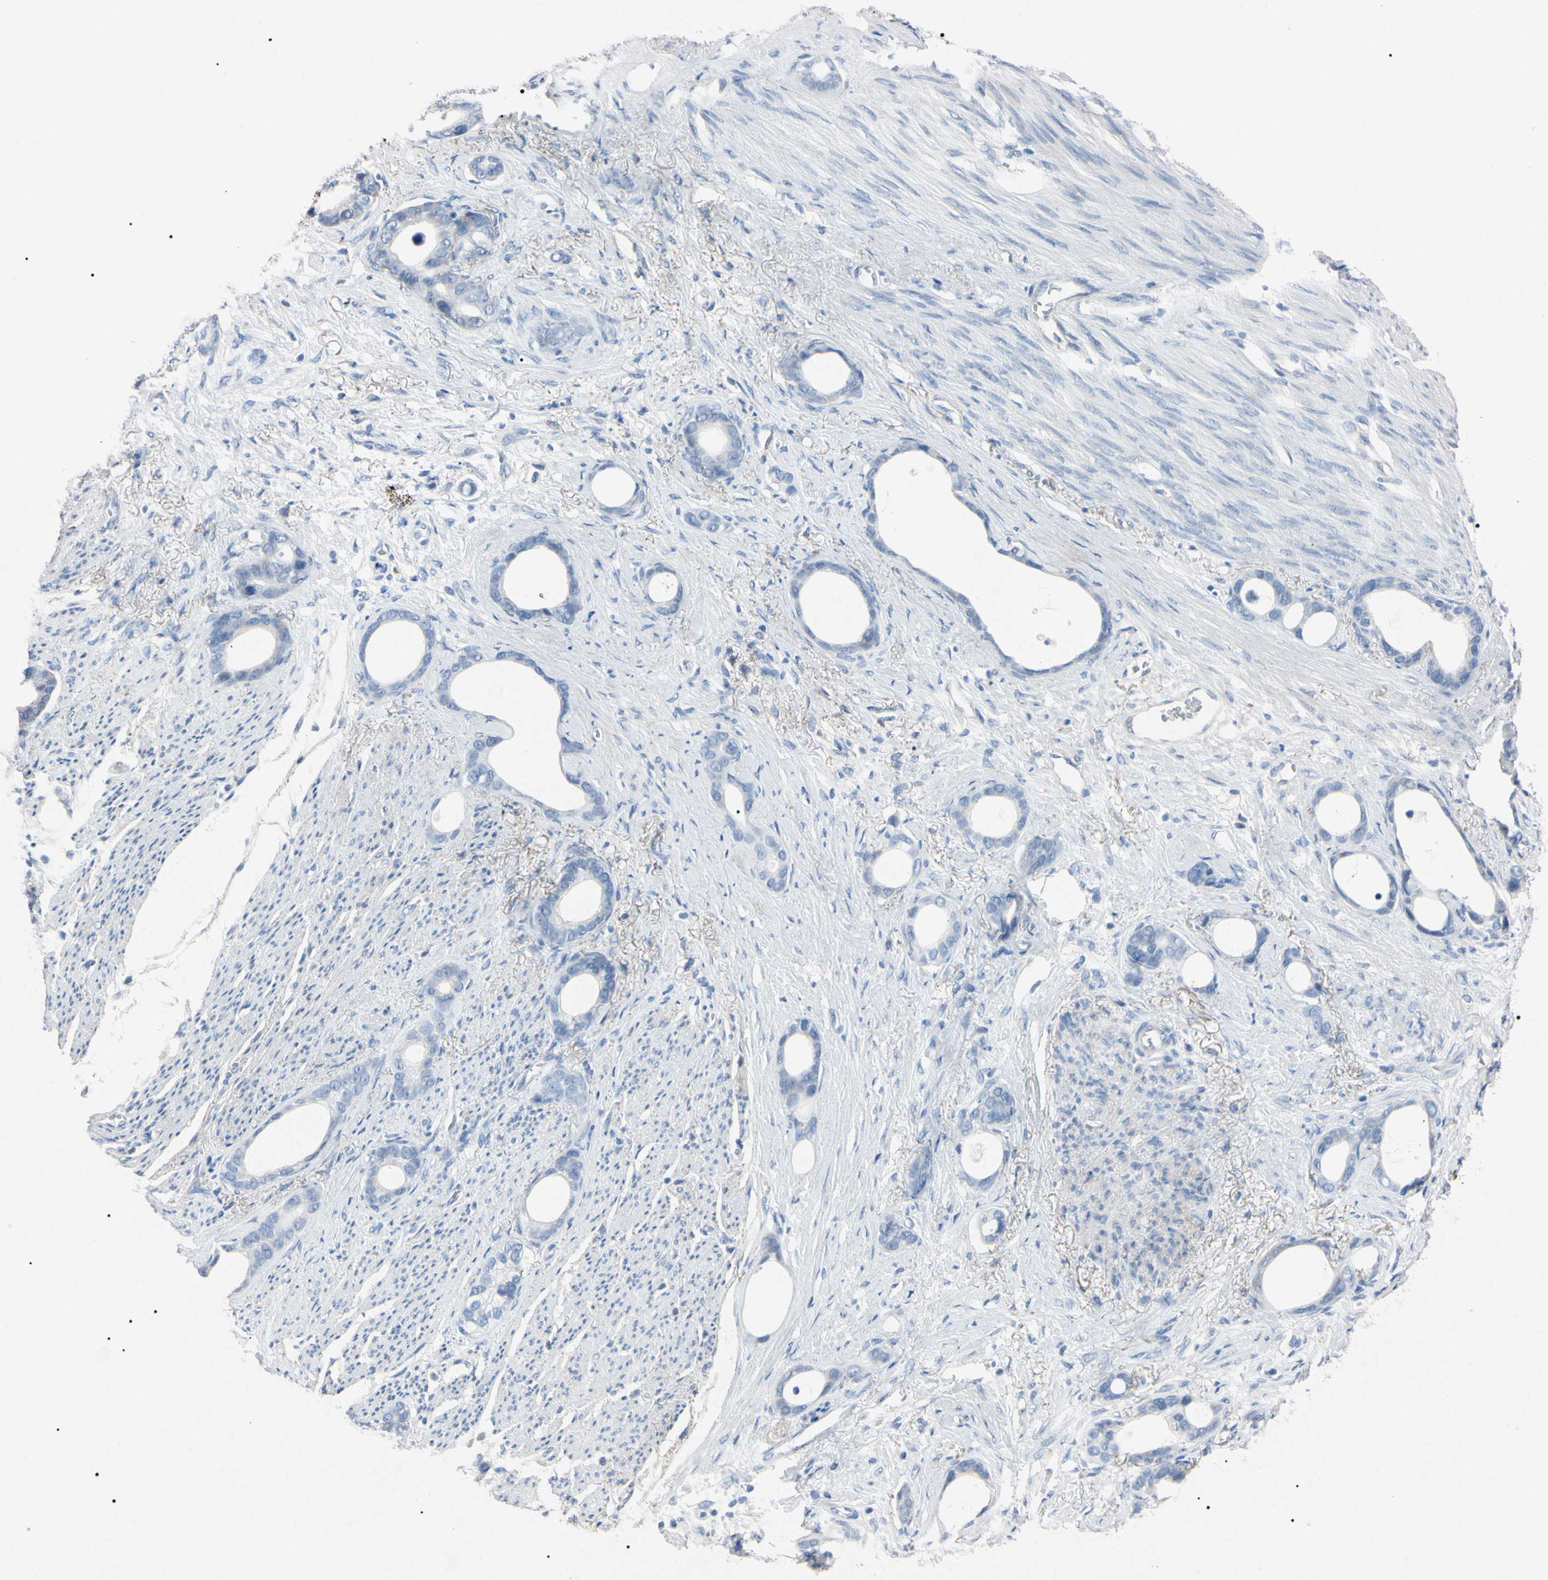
{"staining": {"intensity": "negative", "quantity": "none", "location": "none"}, "tissue": "stomach cancer", "cell_type": "Tumor cells", "image_type": "cancer", "snomed": [{"axis": "morphology", "description": "Adenocarcinoma, NOS"}, {"axis": "topography", "description": "Stomach"}], "caption": "Immunohistochemistry (IHC) photomicrograph of neoplastic tissue: stomach cancer stained with DAB (3,3'-diaminobenzidine) exhibits no significant protein positivity in tumor cells.", "gene": "ELN", "patient": {"sex": "female", "age": 75}}